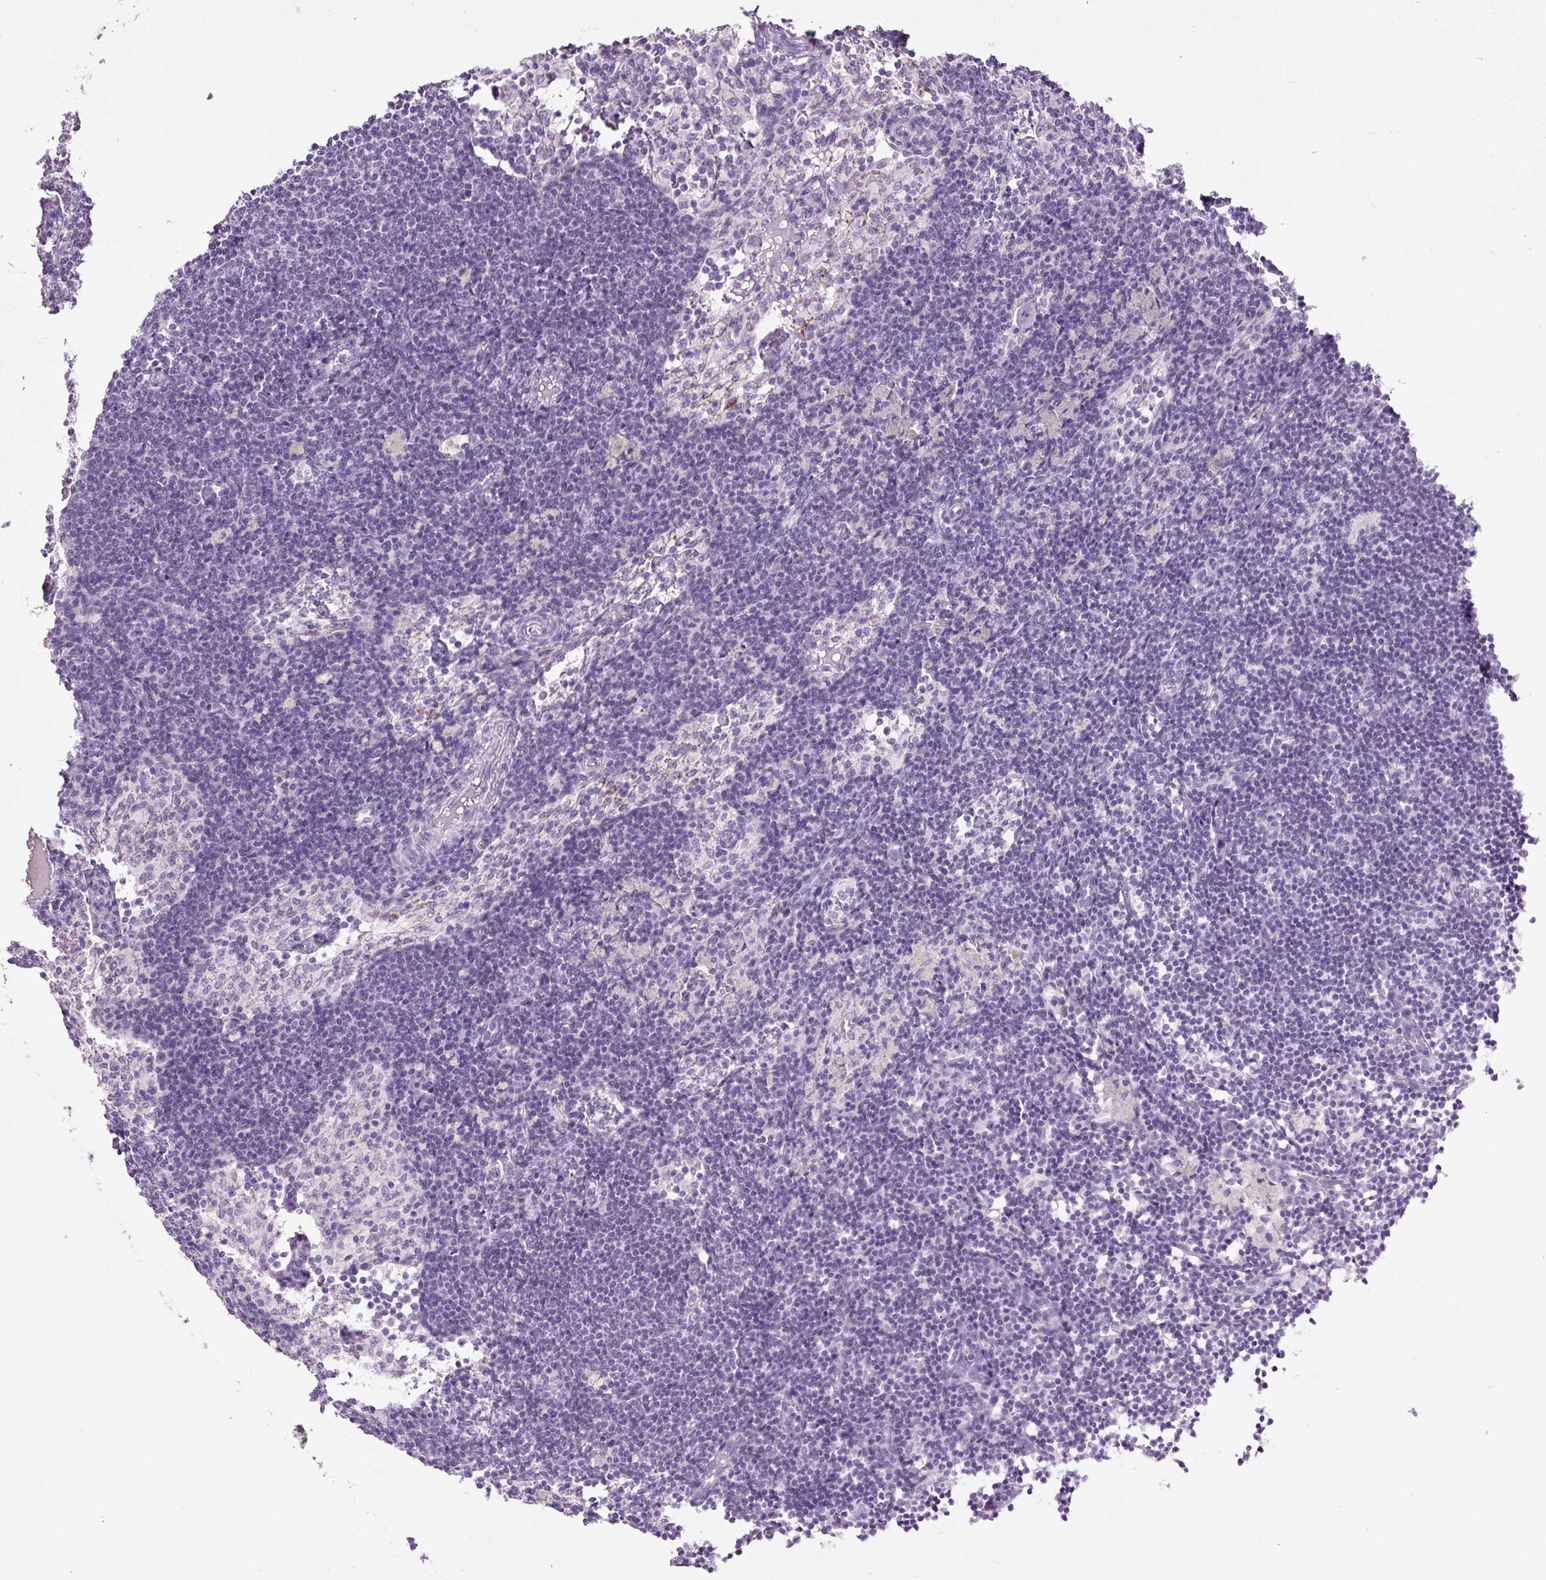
{"staining": {"intensity": "negative", "quantity": "none", "location": "none"}, "tissue": "lymph node", "cell_type": "Germinal center cells", "image_type": "normal", "snomed": [{"axis": "morphology", "description": "Normal tissue, NOS"}, {"axis": "topography", "description": "Lymph node"}], "caption": "The micrograph reveals no staining of germinal center cells in benign lymph node.", "gene": "FBN1", "patient": {"sex": "male", "age": 49}}